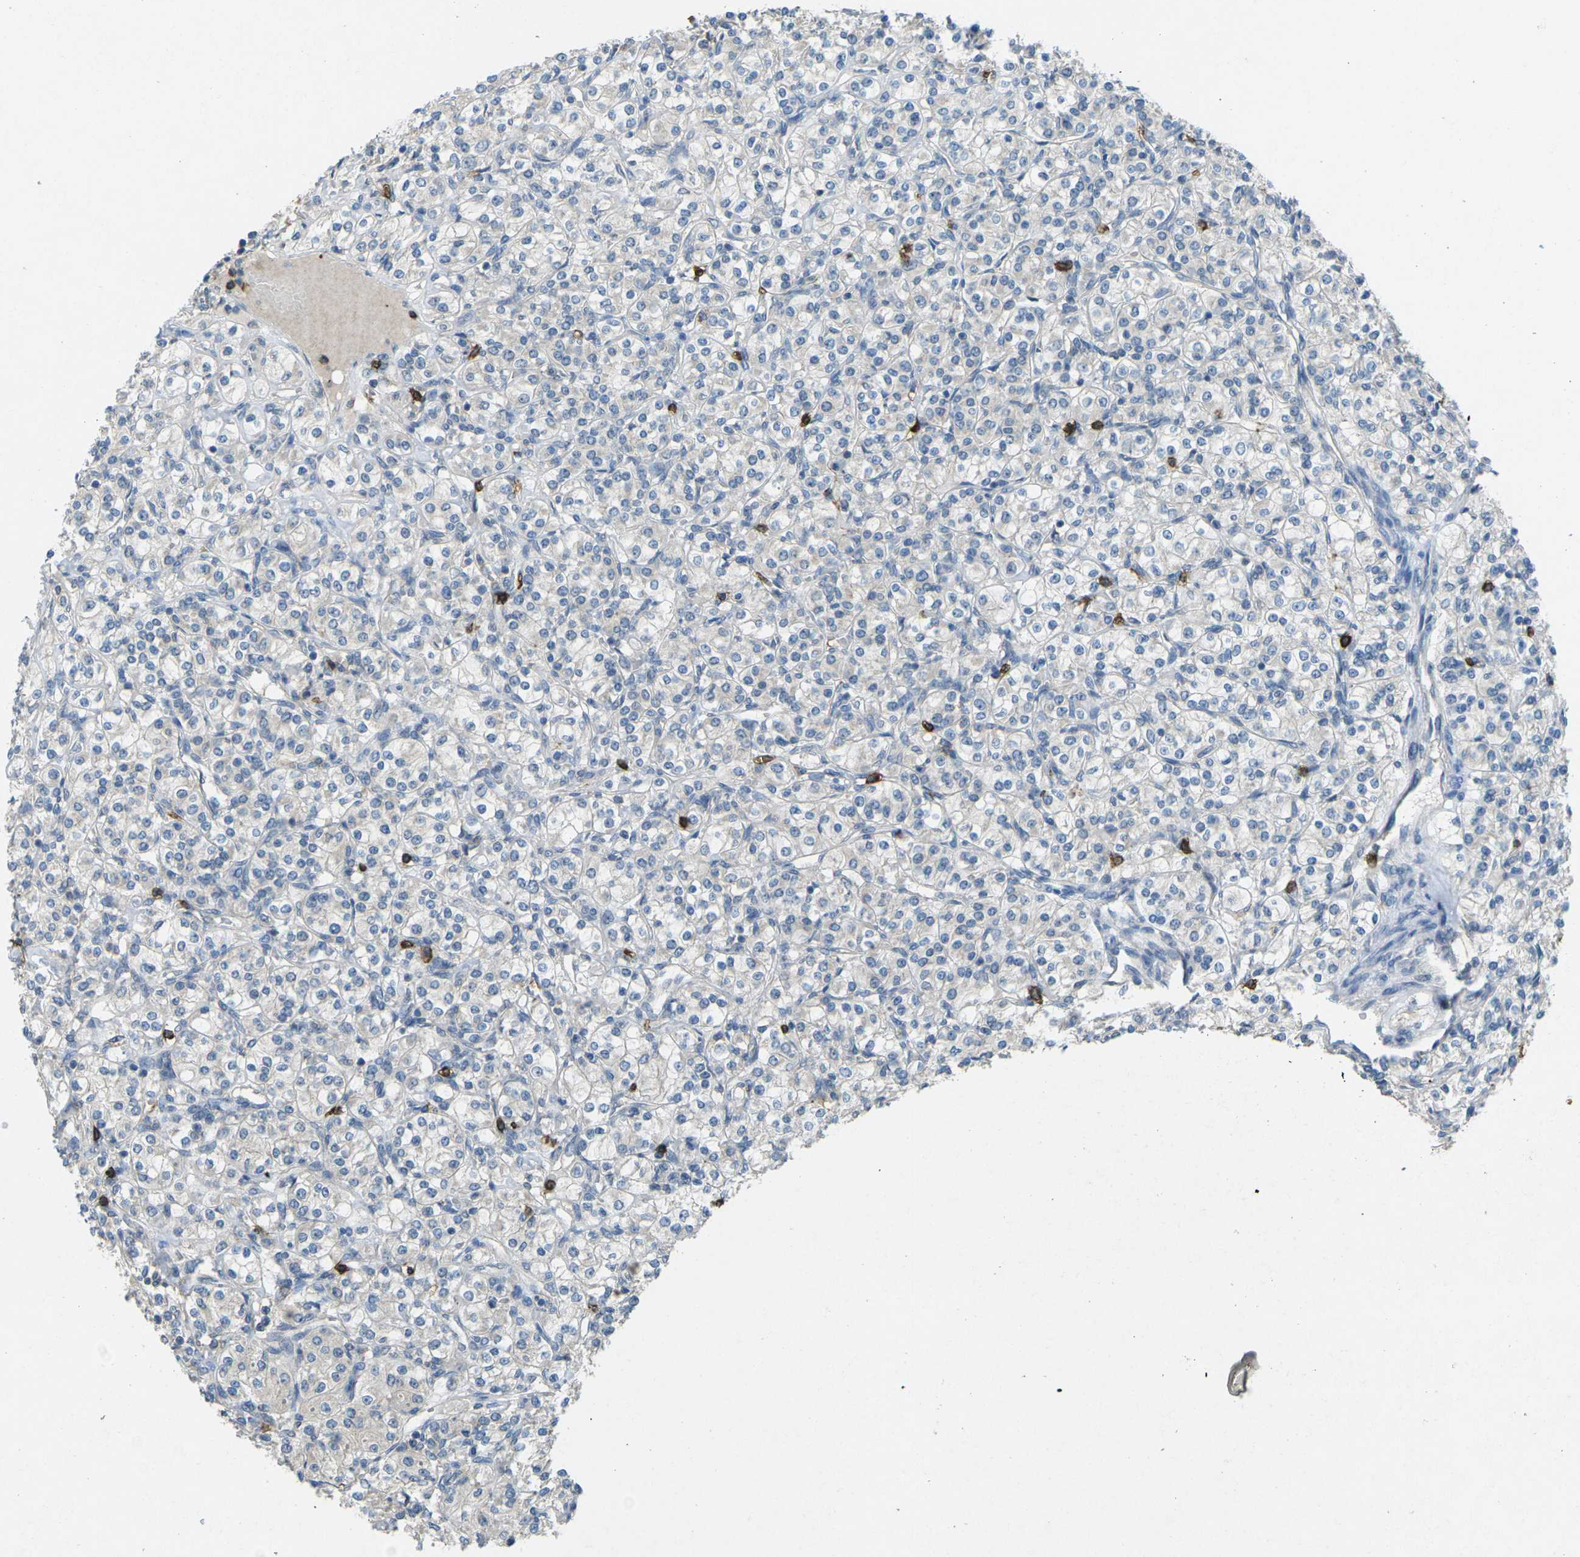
{"staining": {"intensity": "negative", "quantity": "none", "location": "none"}, "tissue": "renal cancer", "cell_type": "Tumor cells", "image_type": "cancer", "snomed": [{"axis": "morphology", "description": "Adenocarcinoma, NOS"}, {"axis": "topography", "description": "Kidney"}], "caption": "This is a photomicrograph of immunohistochemistry (IHC) staining of renal adenocarcinoma, which shows no expression in tumor cells.", "gene": "CD19", "patient": {"sex": "male", "age": 77}}